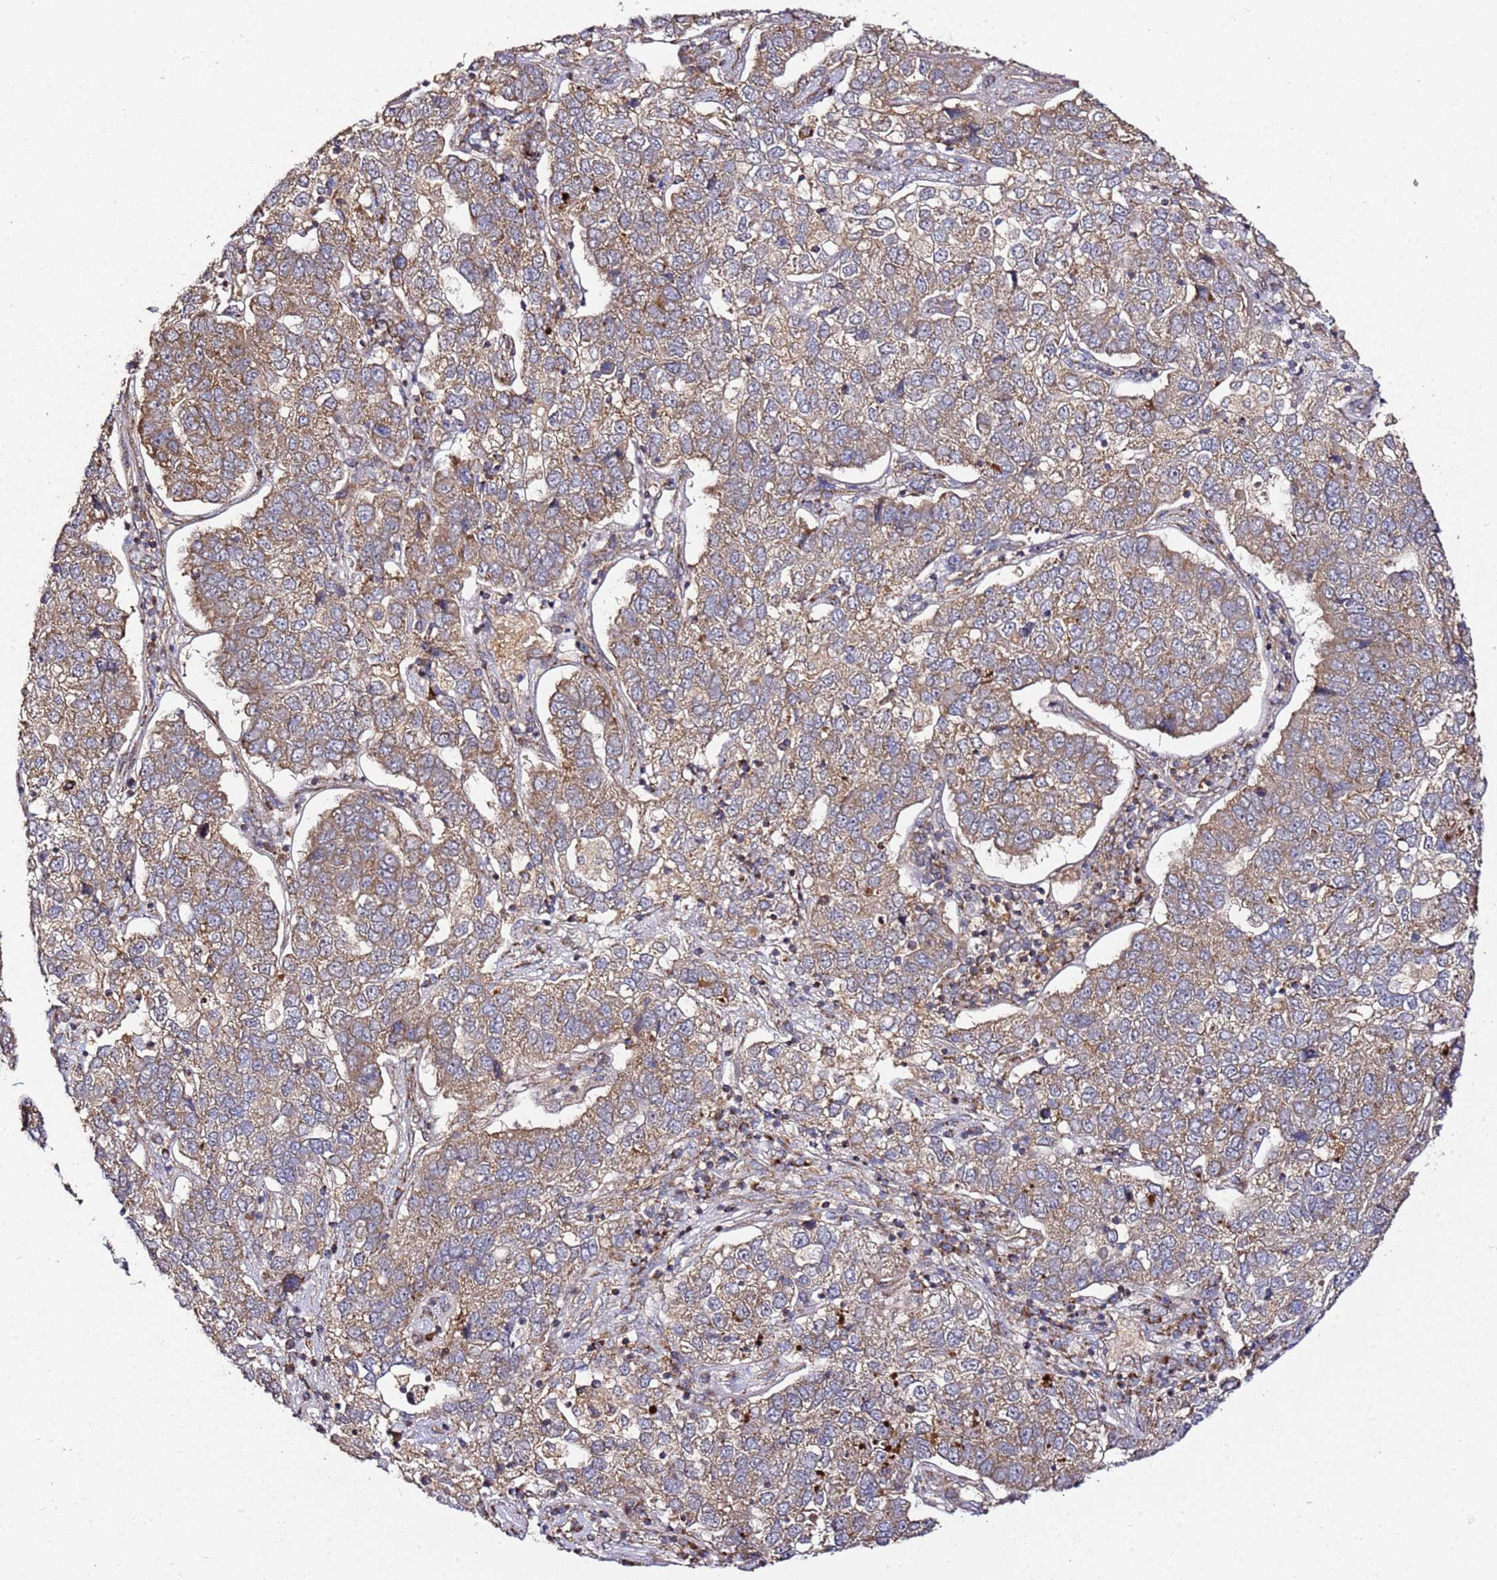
{"staining": {"intensity": "moderate", "quantity": ">75%", "location": "cytoplasmic/membranous"}, "tissue": "pancreatic cancer", "cell_type": "Tumor cells", "image_type": "cancer", "snomed": [{"axis": "morphology", "description": "Adenocarcinoma, NOS"}, {"axis": "topography", "description": "Pancreas"}], "caption": "Immunohistochemistry (DAB) staining of human pancreatic adenocarcinoma exhibits moderate cytoplasmic/membranous protein positivity in approximately >75% of tumor cells. (Stains: DAB (3,3'-diaminobenzidine) in brown, nuclei in blue, Microscopy: brightfield microscopy at high magnification).", "gene": "TM2D2", "patient": {"sex": "female", "age": 61}}